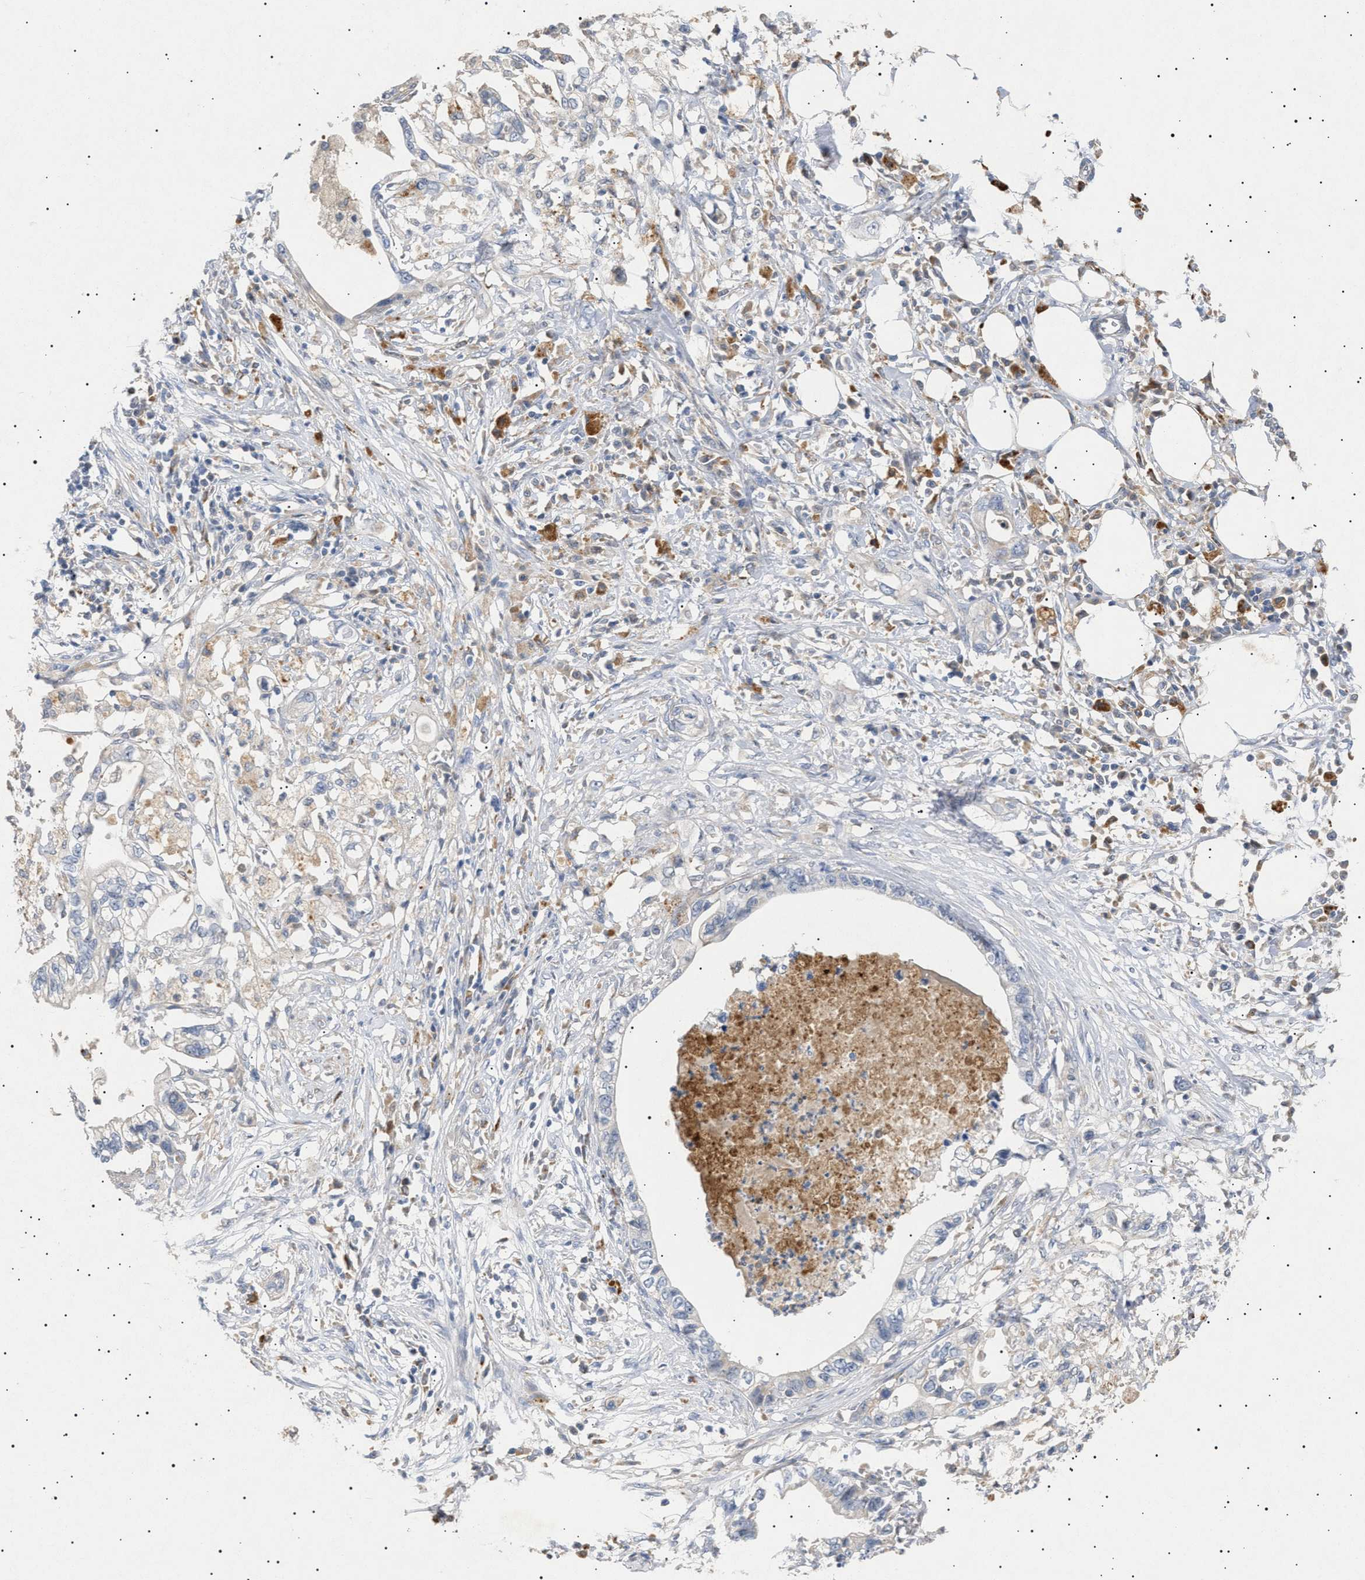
{"staining": {"intensity": "negative", "quantity": "none", "location": "none"}, "tissue": "pancreatic cancer", "cell_type": "Tumor cells", "image_type": "cancer", "snomed": [{"axis": "morphology", "description": "Adenocarcinoma, NOS"}, {"axis": "topography", "description": "Pancreas"}], "caption": "A micrograph of human pancreatic adenocarcinoma is negative for staining in tumor cells.", "gene": "SIRT5", "patient": {"sex": "male", "age": 56}}